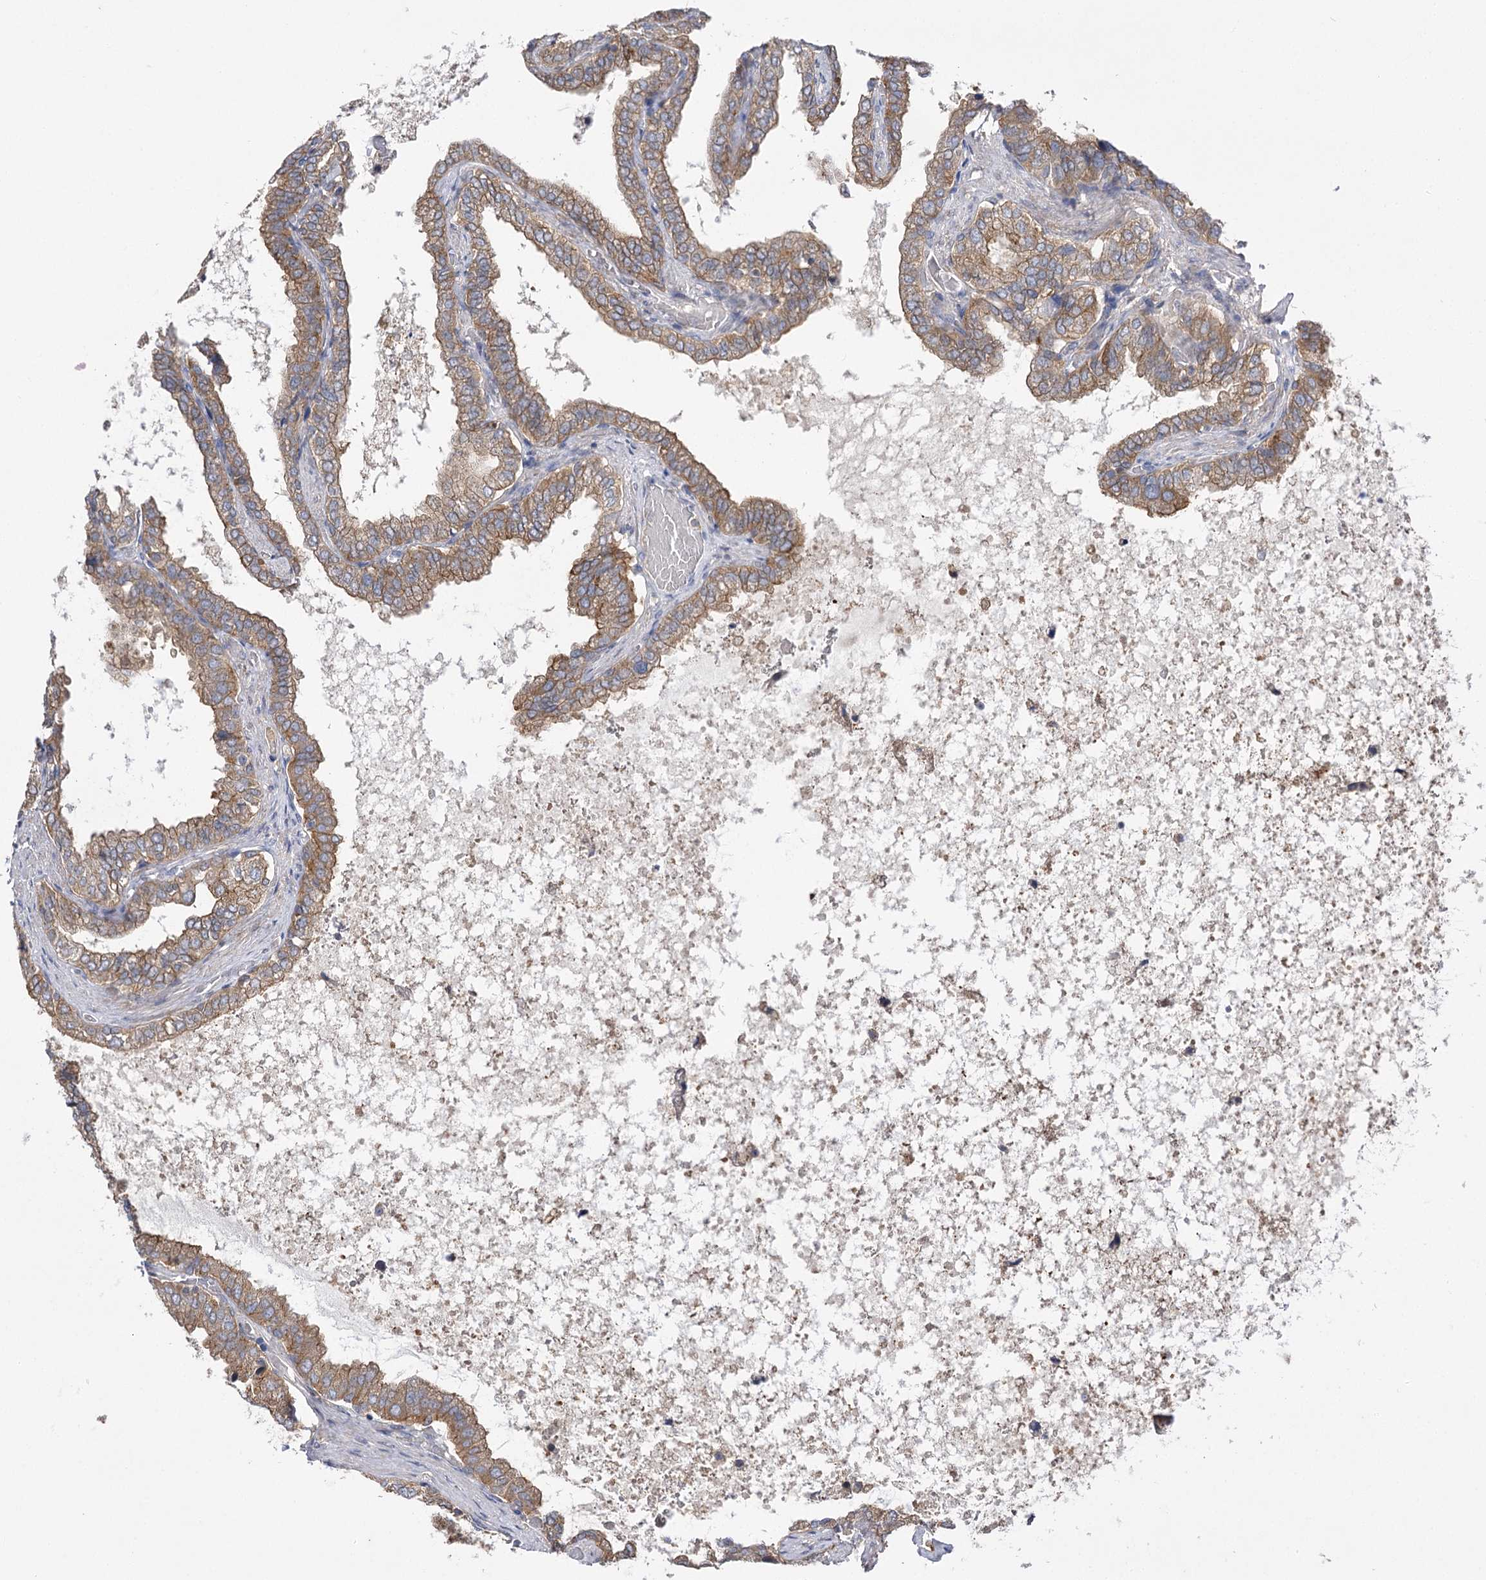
{"staining": {"intensity": "moderate", "quantity": ">75%", "location": "cytoplasmic/membranous"}, "tissue": "seminal vesicle", "cell_type": "Glandular cells", "image_type": "normal", "snomed": [{"axis": "morphology", "description": "Normal tissue, NOS"}, {"axis": "topography", "description": "Seminal veicle"}], "caption": "Moderate cytoplasmic/membranous expression for a protein is identified in approximately >75% of glandular cells of benign seminal vesicle using immunohistochemistry (IHC).", "gene": "BCR", "patient": {"sex": "male", "age": 46}}